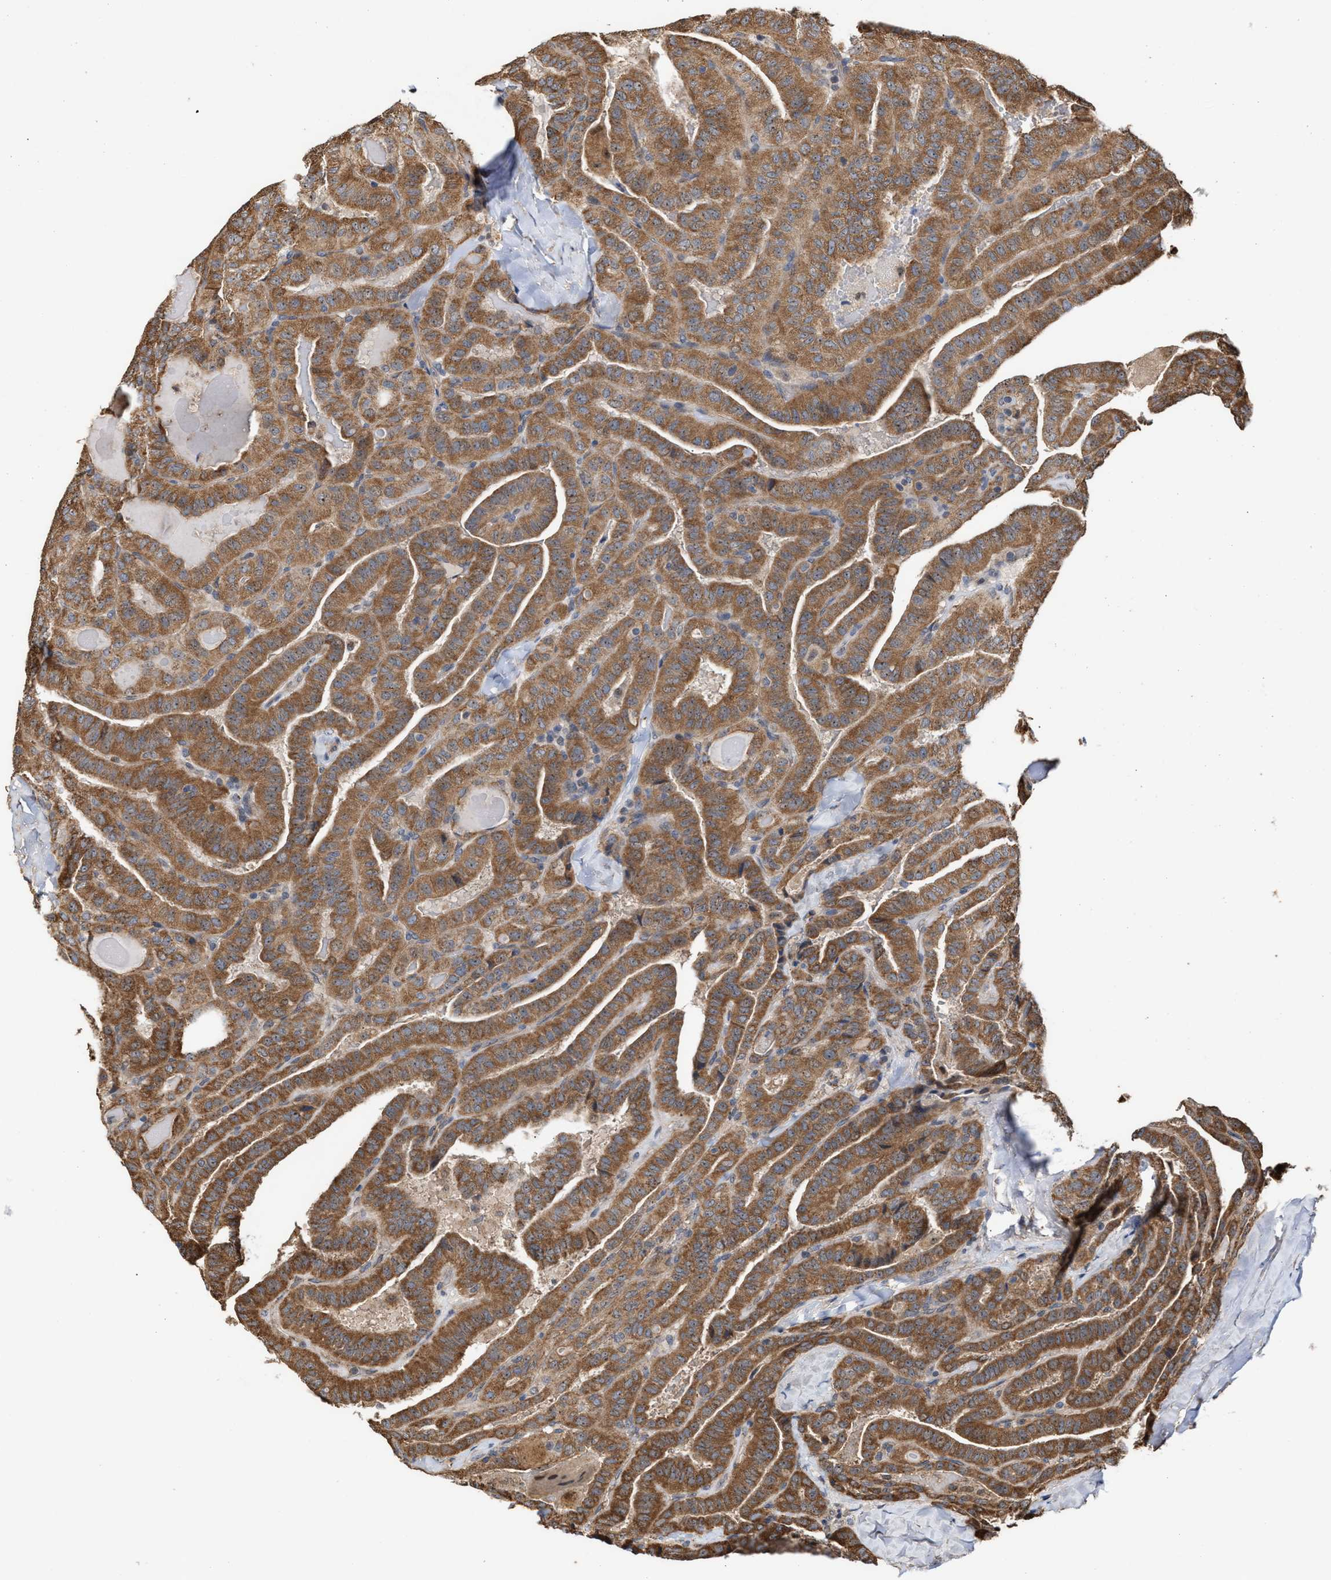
{"staining": {"intensity": "strong", "quantity": ">75%", "location": "cytoplasmic/membranous,nuclear"}, "tissue": "thyroid cancer", "cell_type": "Tumor cells", "image_type": "cancer", "snomed": [{"axis": "morphology", "description": "Papillary adenocarcinoma, NOS"}, {"axis": "topography", "description": "Thyroid gland"}], "caption": "A high amount of strong cytoplasmic/membranous and nuclear staining is present in approximately >75% of tumor cells in thyroid cancer (papillary adenocarcinoma) tissue. The staining was performed using DAB to visualize the protein expression in brown, while the nuclei were stained in blue with hematoxylin (Magnification: 20x).", "gene": "EXOSC2", "patient": {"sex": "male", "age": 77}}